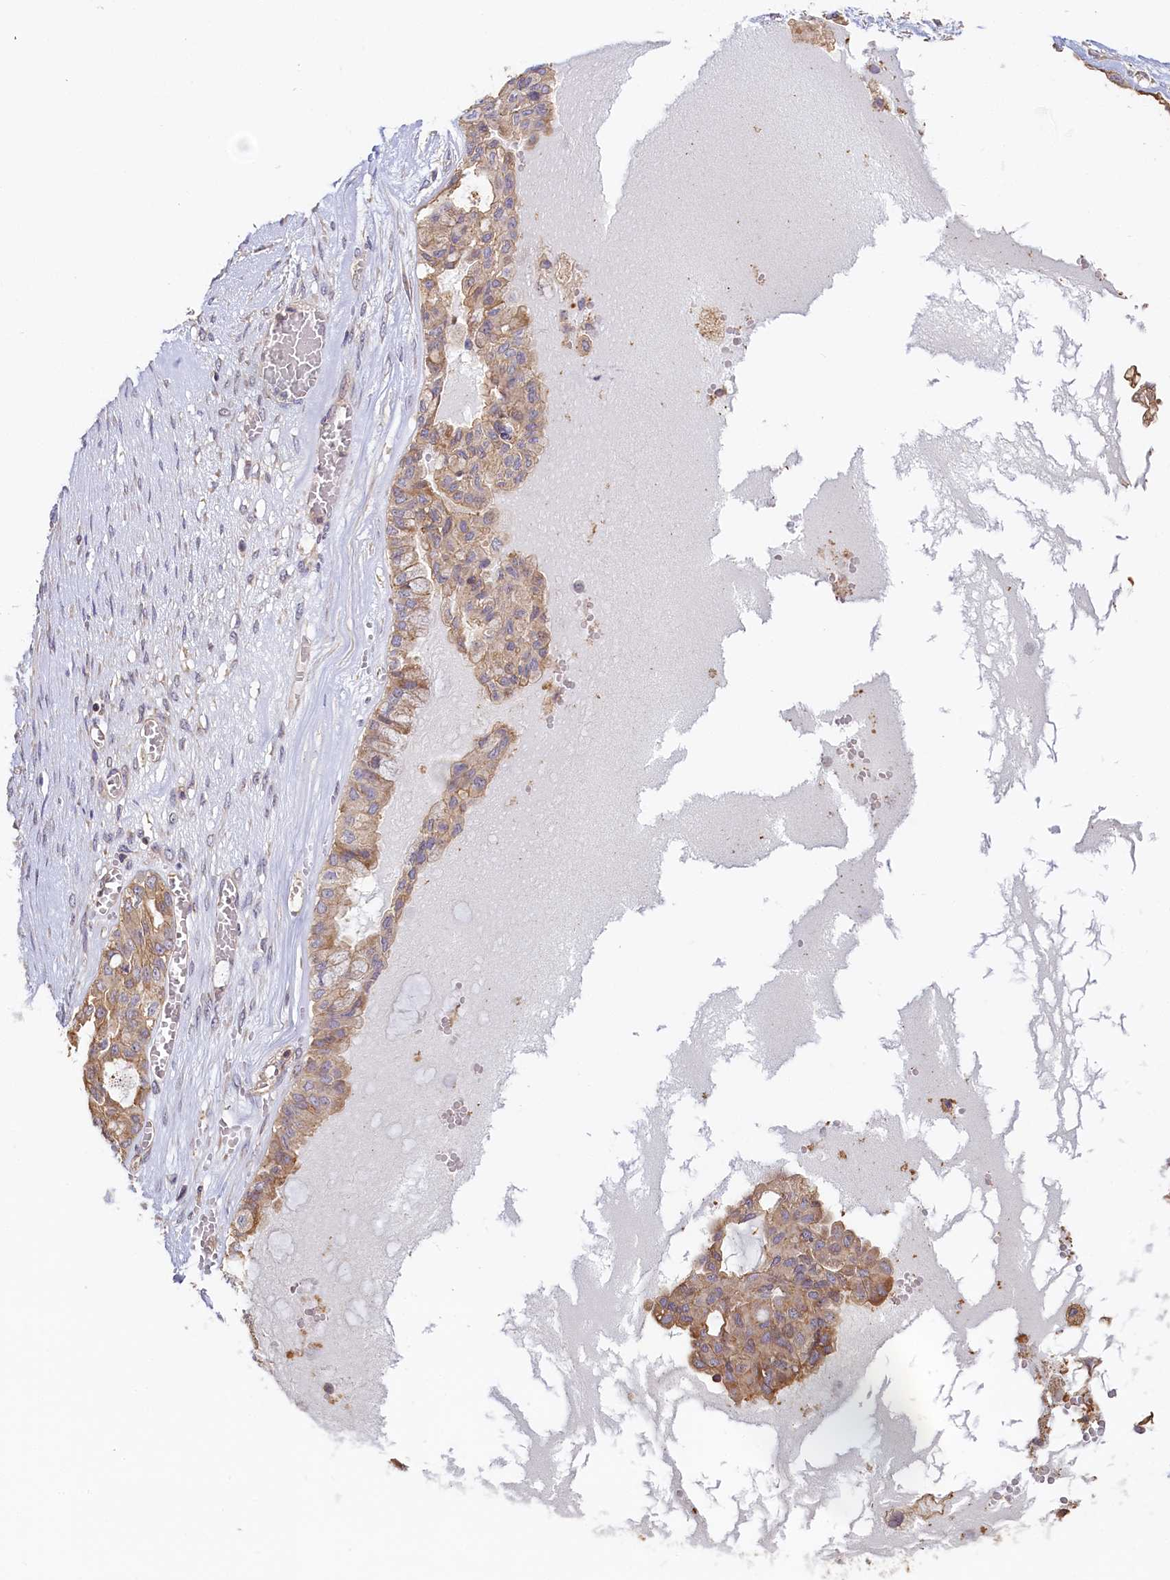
{"staining": {"intensity": "weak", "quantity": ">75%", "location": "cytoplasmic/membranous"}, "tissue": "ovarian cancer", "cell_type": "Tumor cells", "image_type": "cancer", "snomed": [{"axis": "morphology", "description": "Carcinoma, NOS"}, {"axis": "morphology", "description": "Carcinoma, endometroid"}, {"axis": "topography", "description": "Ovary"}], "caption": "A brown stain highlights weak cytoplasmic/membranous staining of a protein in human ovarian cancer (carcinoma) tumor cells. The staining was performed using DAB, with brown indicating positive protein expression. Nuclei are stained blue with hematoxylin.", "gene": "KATNB1", "patient": {"sex": "female", "age": 50}}